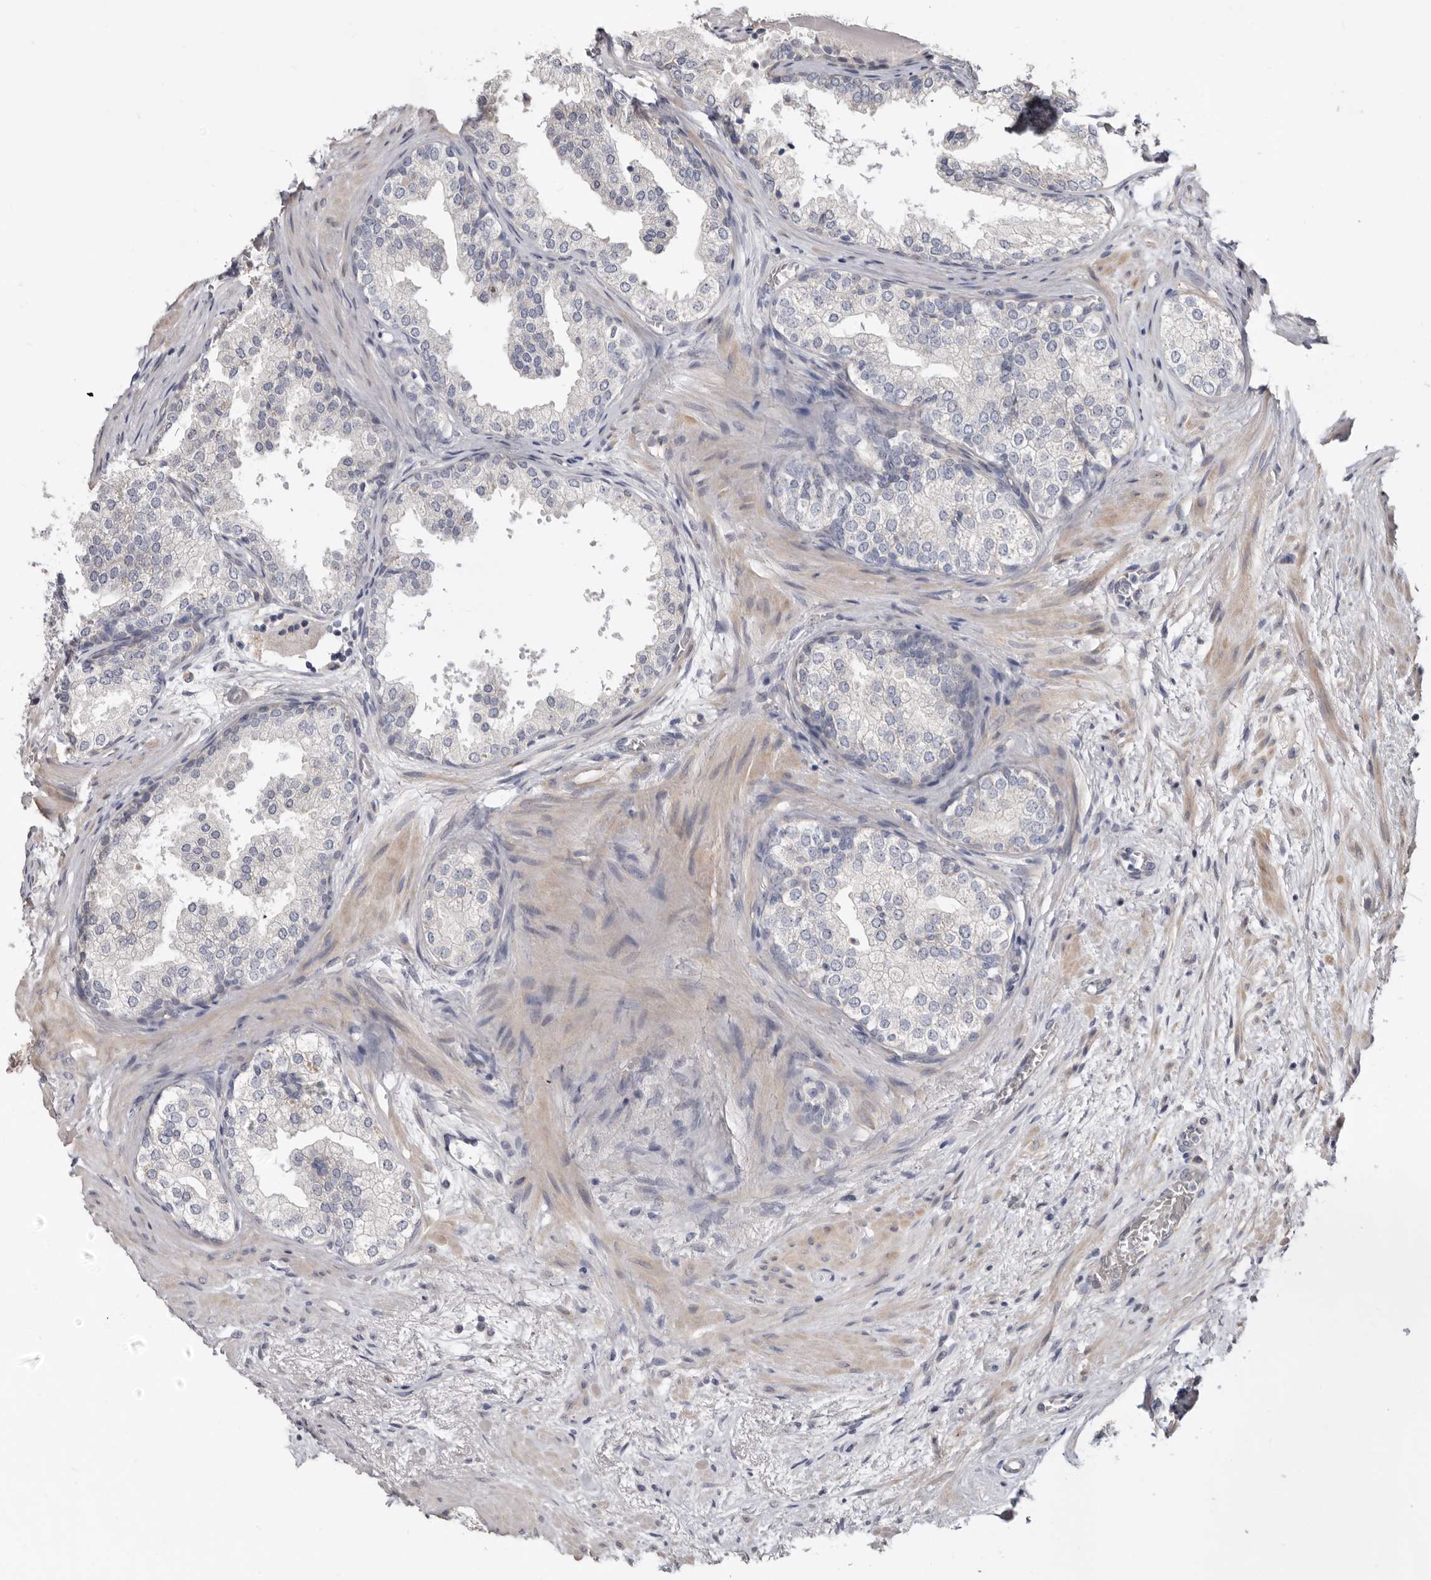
{"staining": {"intensity": "negative", "quantity": "none", "location": "none"}, "tissue": "prostate", "cell_type": "Glandular cells", "image_type": "normal", "snomed": [{"axis": "morphology", "description": "Normal tissue, NOS"}, {"axis": "topography", "description": "Prostate"}], "caption": "DAB immunohistochemical staining of normal human prostate displays no significant expression in glandular cells. (DAB (3,3'-diaminobenzidine) immunohistochemistry (IHC) with hematoxylin counter stain).", "gene": "SPTA1", "patient": {"sex": "male", "age": 48}}